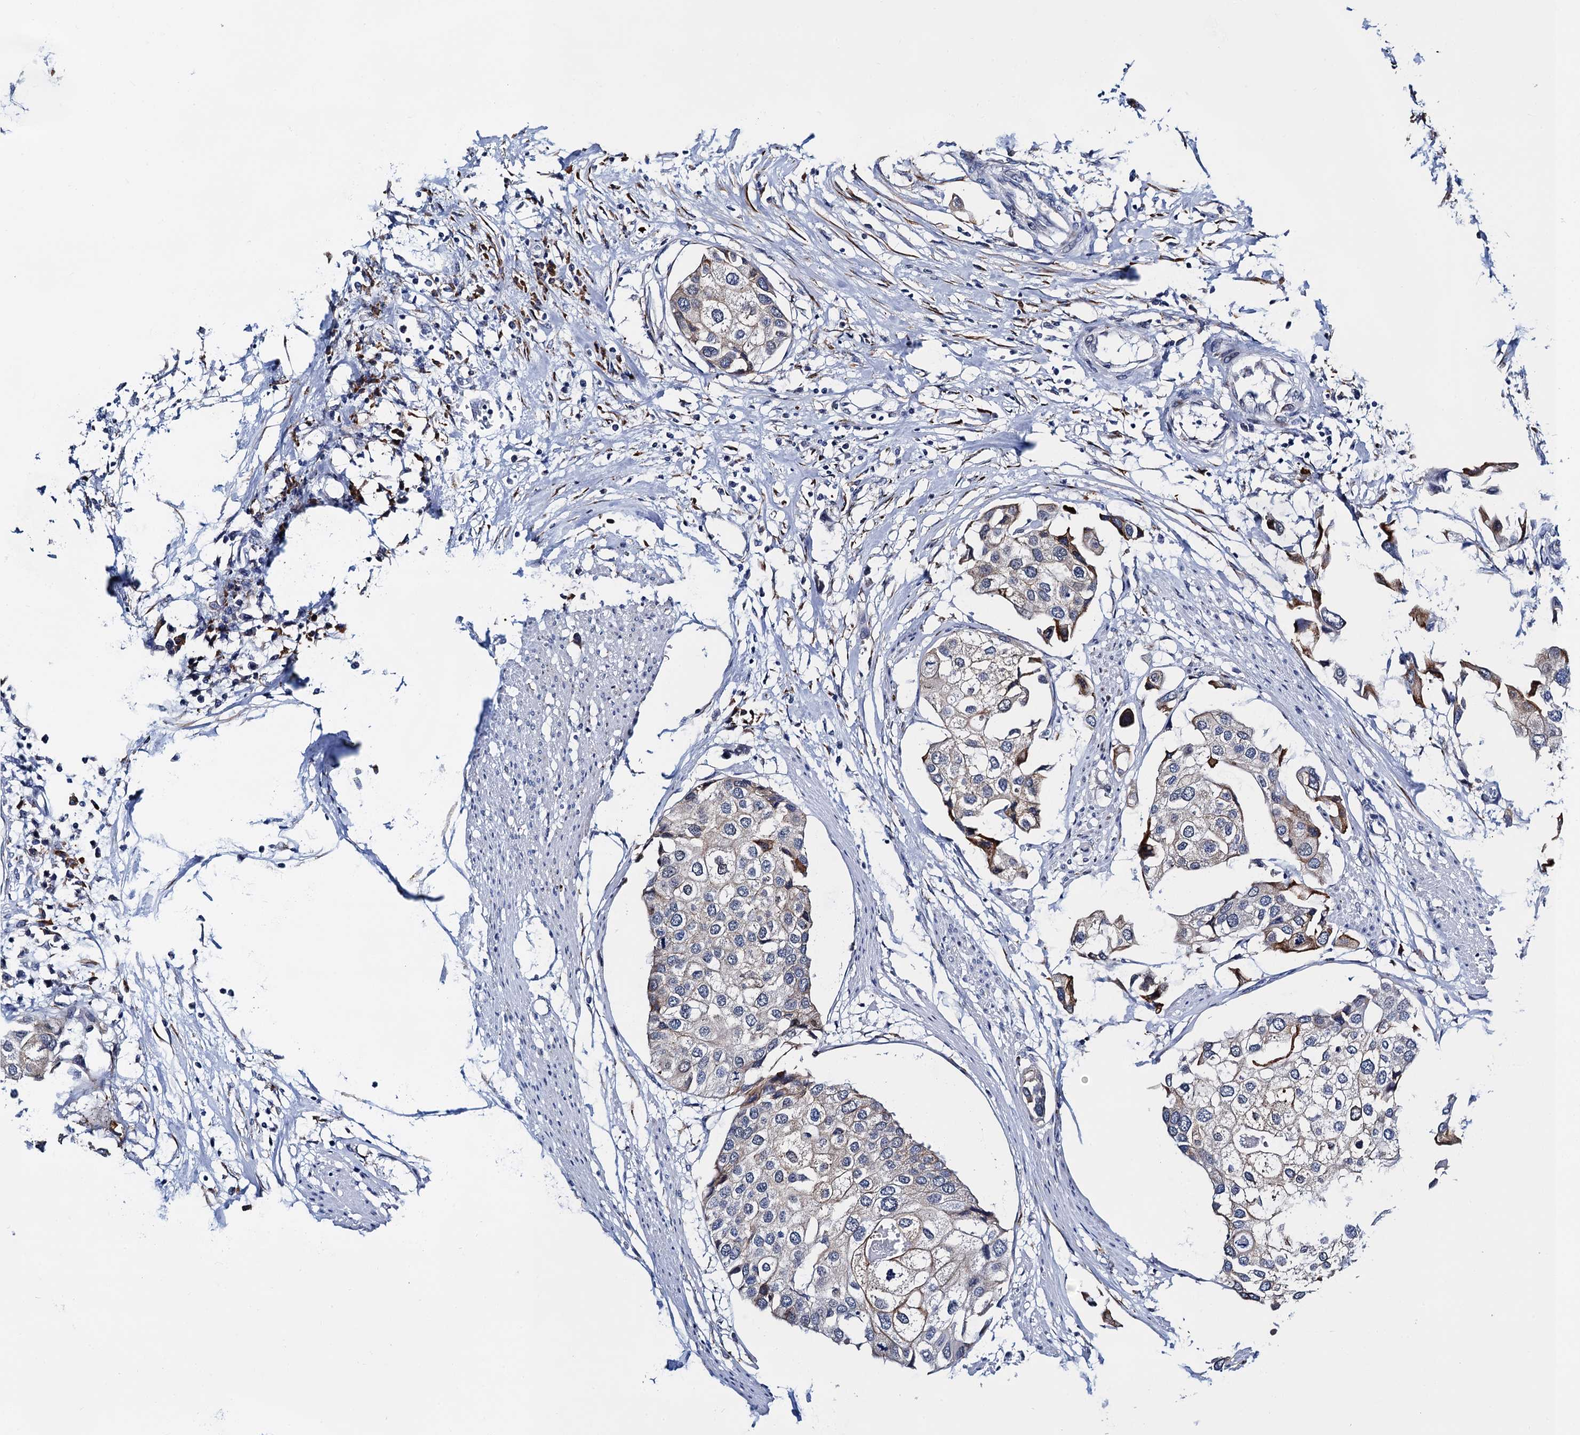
{"staining": {"intensity": "weak", "quantity": "25%-75%", "location": "cytoplasmic/membranous"}, "tissue": "urothelial cancer", "cell_type": "Tumor cells", "image_type": "cancer", "snomed": [{"axis": "morphology", "description": "Urothelial carcinoma, High grade"}, {"axis": "topography", "description": "Urinary bladder"}], "caption": "DAB (3,3'-diaminobenzidine) immunohistochemical staining of human urothelial cancer demonstrates weak cytoplasmic/membranous protein staining in about 25%-75% of tumor cells.", "gene": "SLC7A10", "patient": {"sex": "male", "age": 64}}